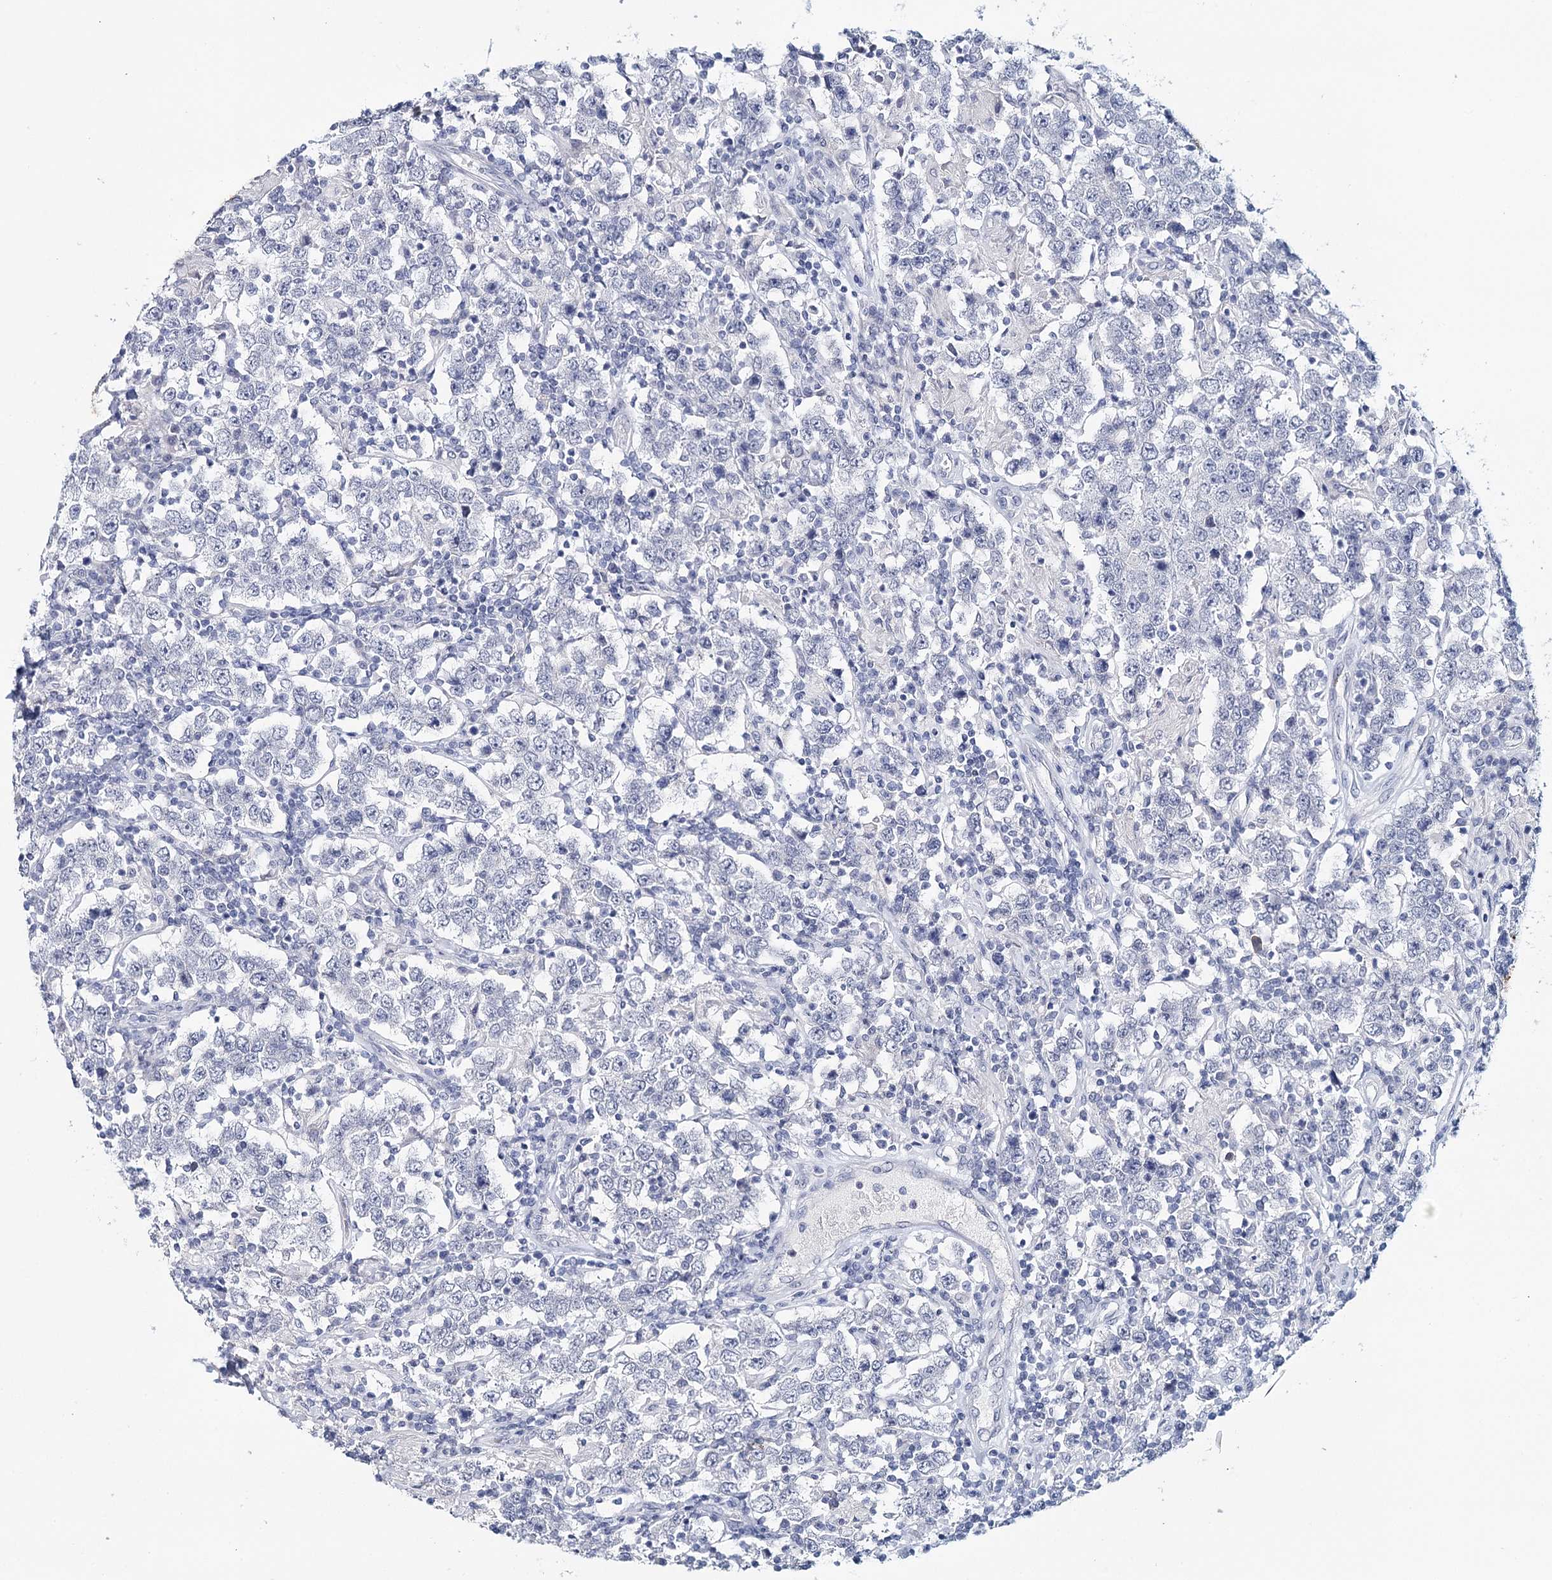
{"staining": {"intensity": "negative", "quantity": "none", "location": "none"}, "tissue": "testis cancer", "cell_type": "Tumor cells", "image_type": "cancer", "snomed": [{"axis": "morphology", "description": "Normal tissue, NOS"}, {"axis": "morphology", "description": "Urothelial carcinoma, High grade"}, {"axis": "morphology", "description": "Seminoma, NOS"}, {"axis": "morphology", "description": "Carcinoma, Embryonal, NOS"}, {"axis": "topography", "description": "Urinary bladder"}, {"axis": "topography", "description": "Testis"}], "caption": "Embryonal carcinoma (testis) was stained to show a protein in brown. There is no significant staining in tumor cells. (Brightfield microscopy of DAB immunohistochemistry at high magnification).", "gene": "HSPA4L", "patient": {"sex": "male", "age": 41}}